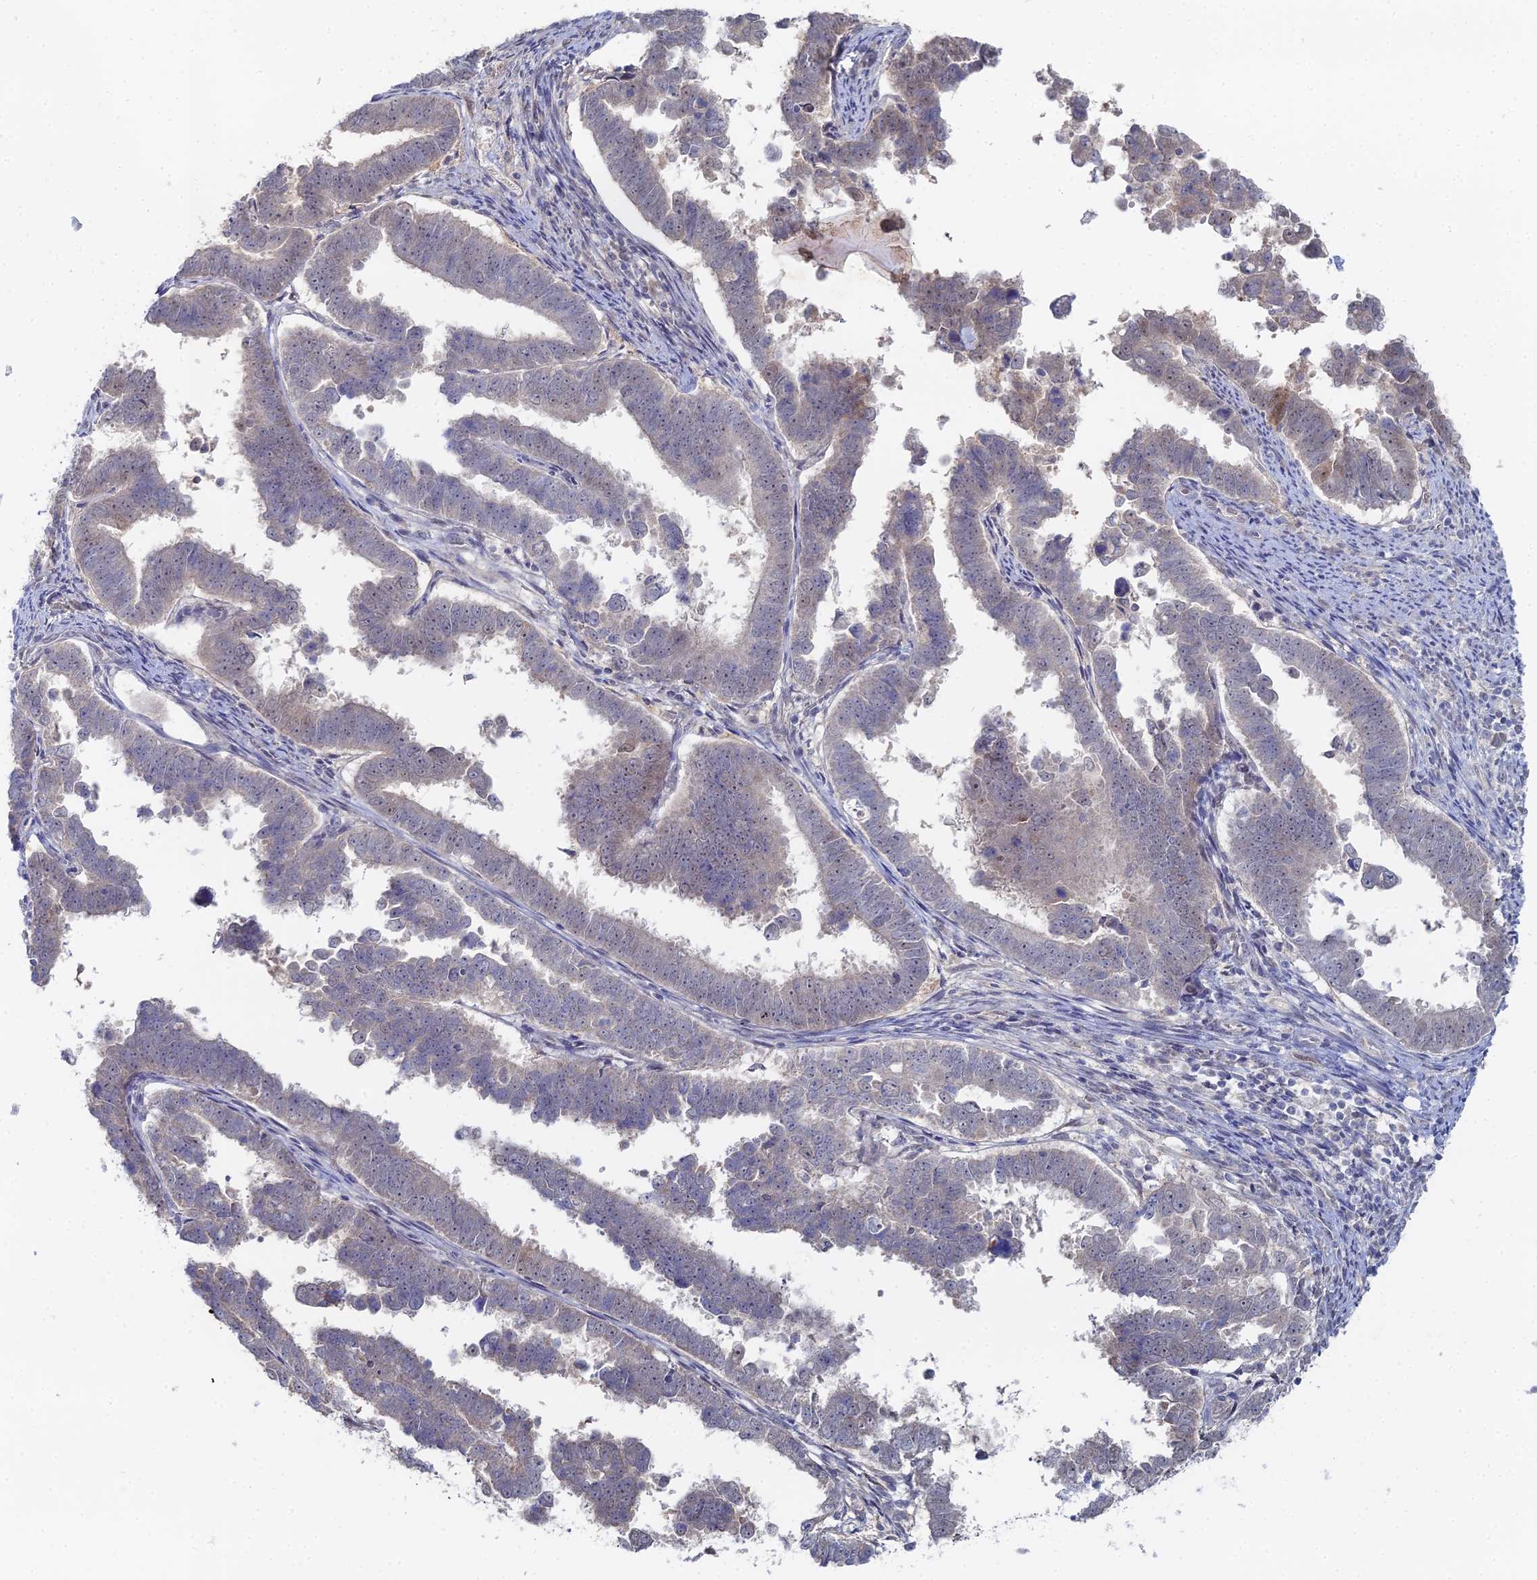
{"staining": {"intensity": "negative", "quantity": "none", "location": "none"}, "tissue": "endometrial cancer", "cell_type": "Tumor cells", "image_type": "cancer", "snomed": [{"axis": "morphology", "description": "Adenocarcinoma, NOS"}, {"axis": "topography", "description": "Endometrium"}], "caption": "High power microscopy histopathology image of an IHC image of endometrial adenocarcinoma, revealing no significant positivity in tumor cells.", "gene": "THAP4", "patient": {"sex": "female", "age": 75}}